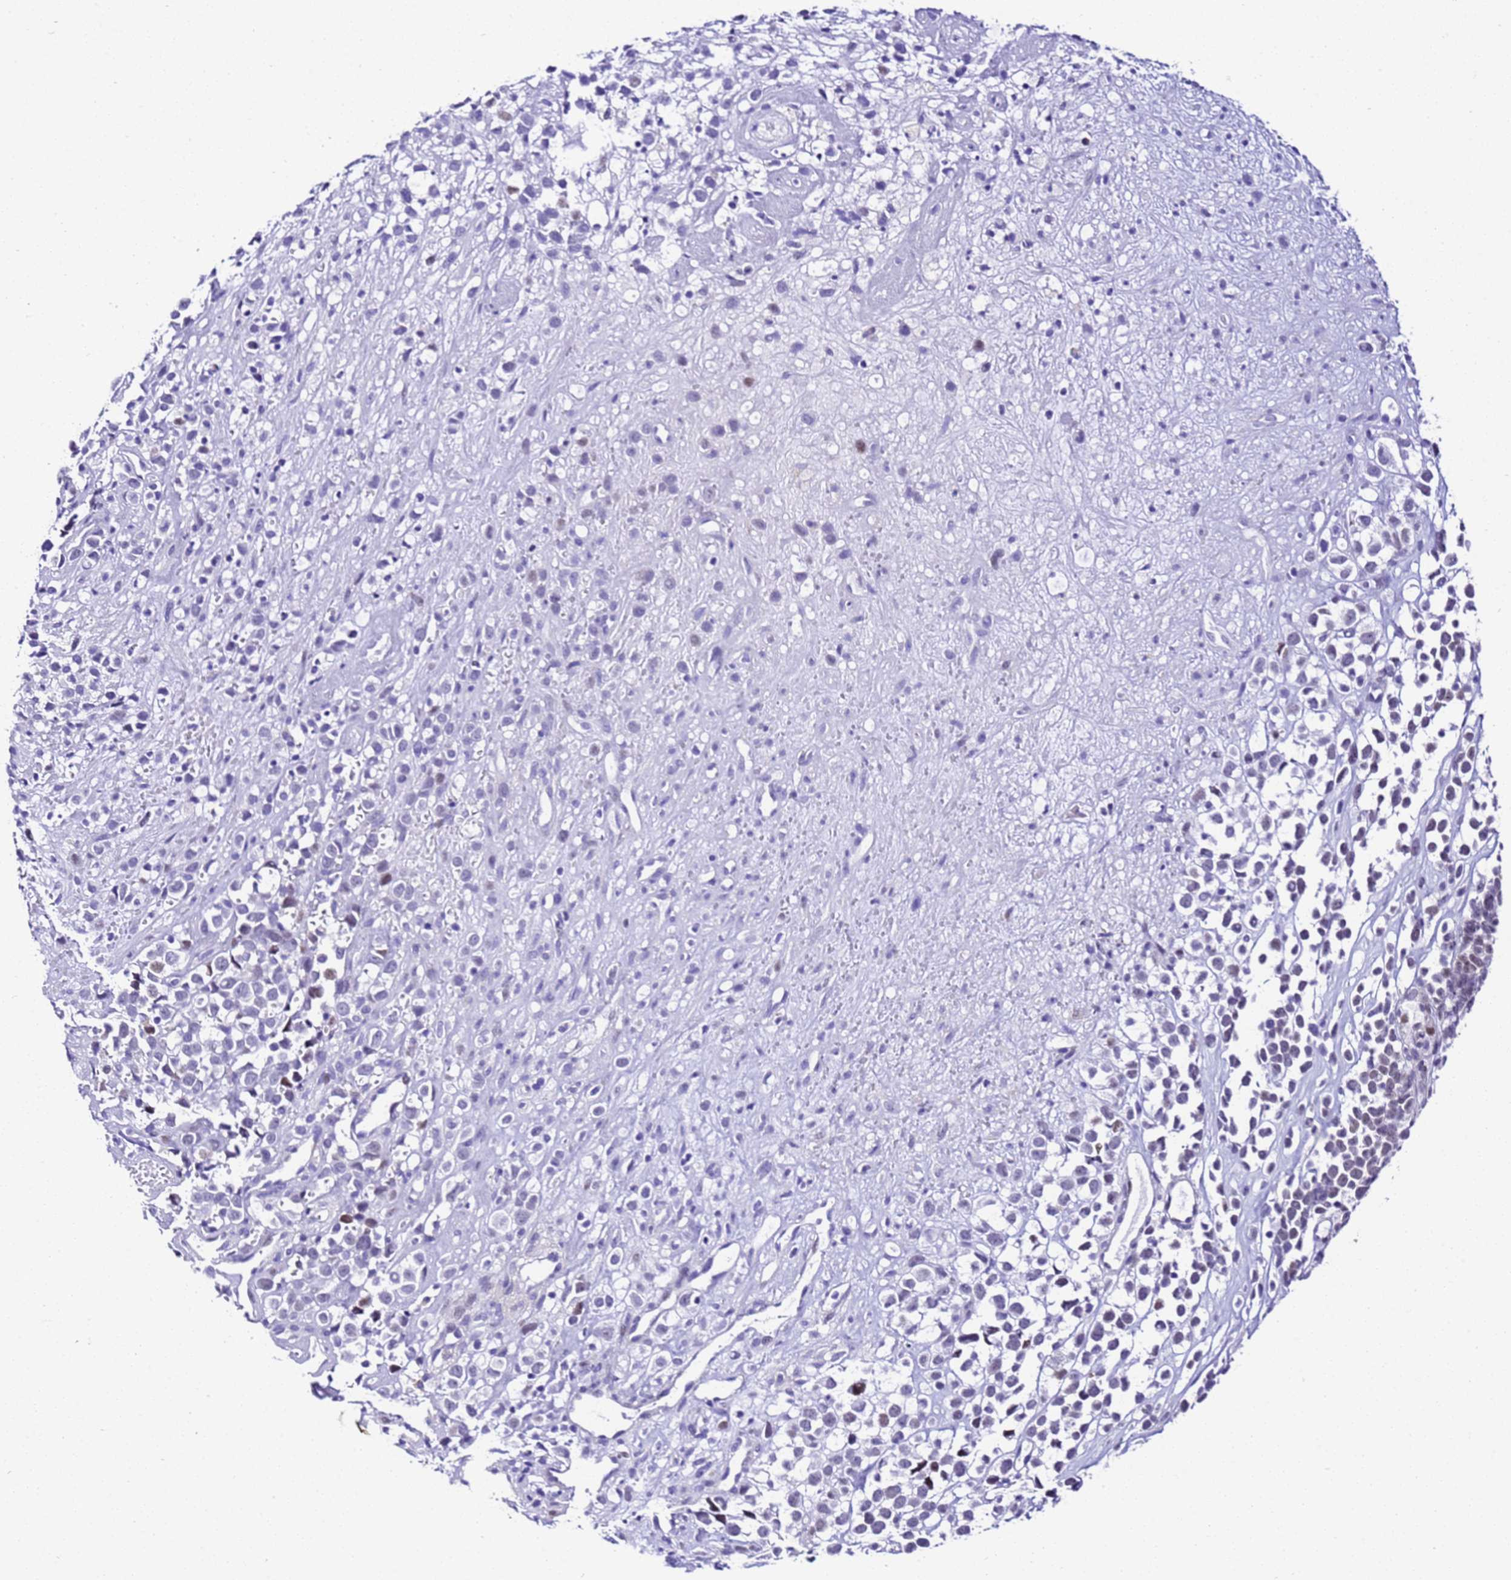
{"staining": {"intensity": "moderate", "quantity": "<25%", "location": "nuclear"}, "tissue": "melanoma", "cell_type": "Tumor cells", "image_type": "cancer", "snomed": [{"axis": "morphology", "description": "Malignant melanoma, NOS"}, {"axis": "topography", "description": "Nose, NOS"}], "caption": "Immunohistochemistry (IHC) of human melanoma exhibits low levels of moderate nuclear positivity in about <25% of tumor cells.", "gene": "ZNF417", "patient": {"sex": "female", "age": 48}}